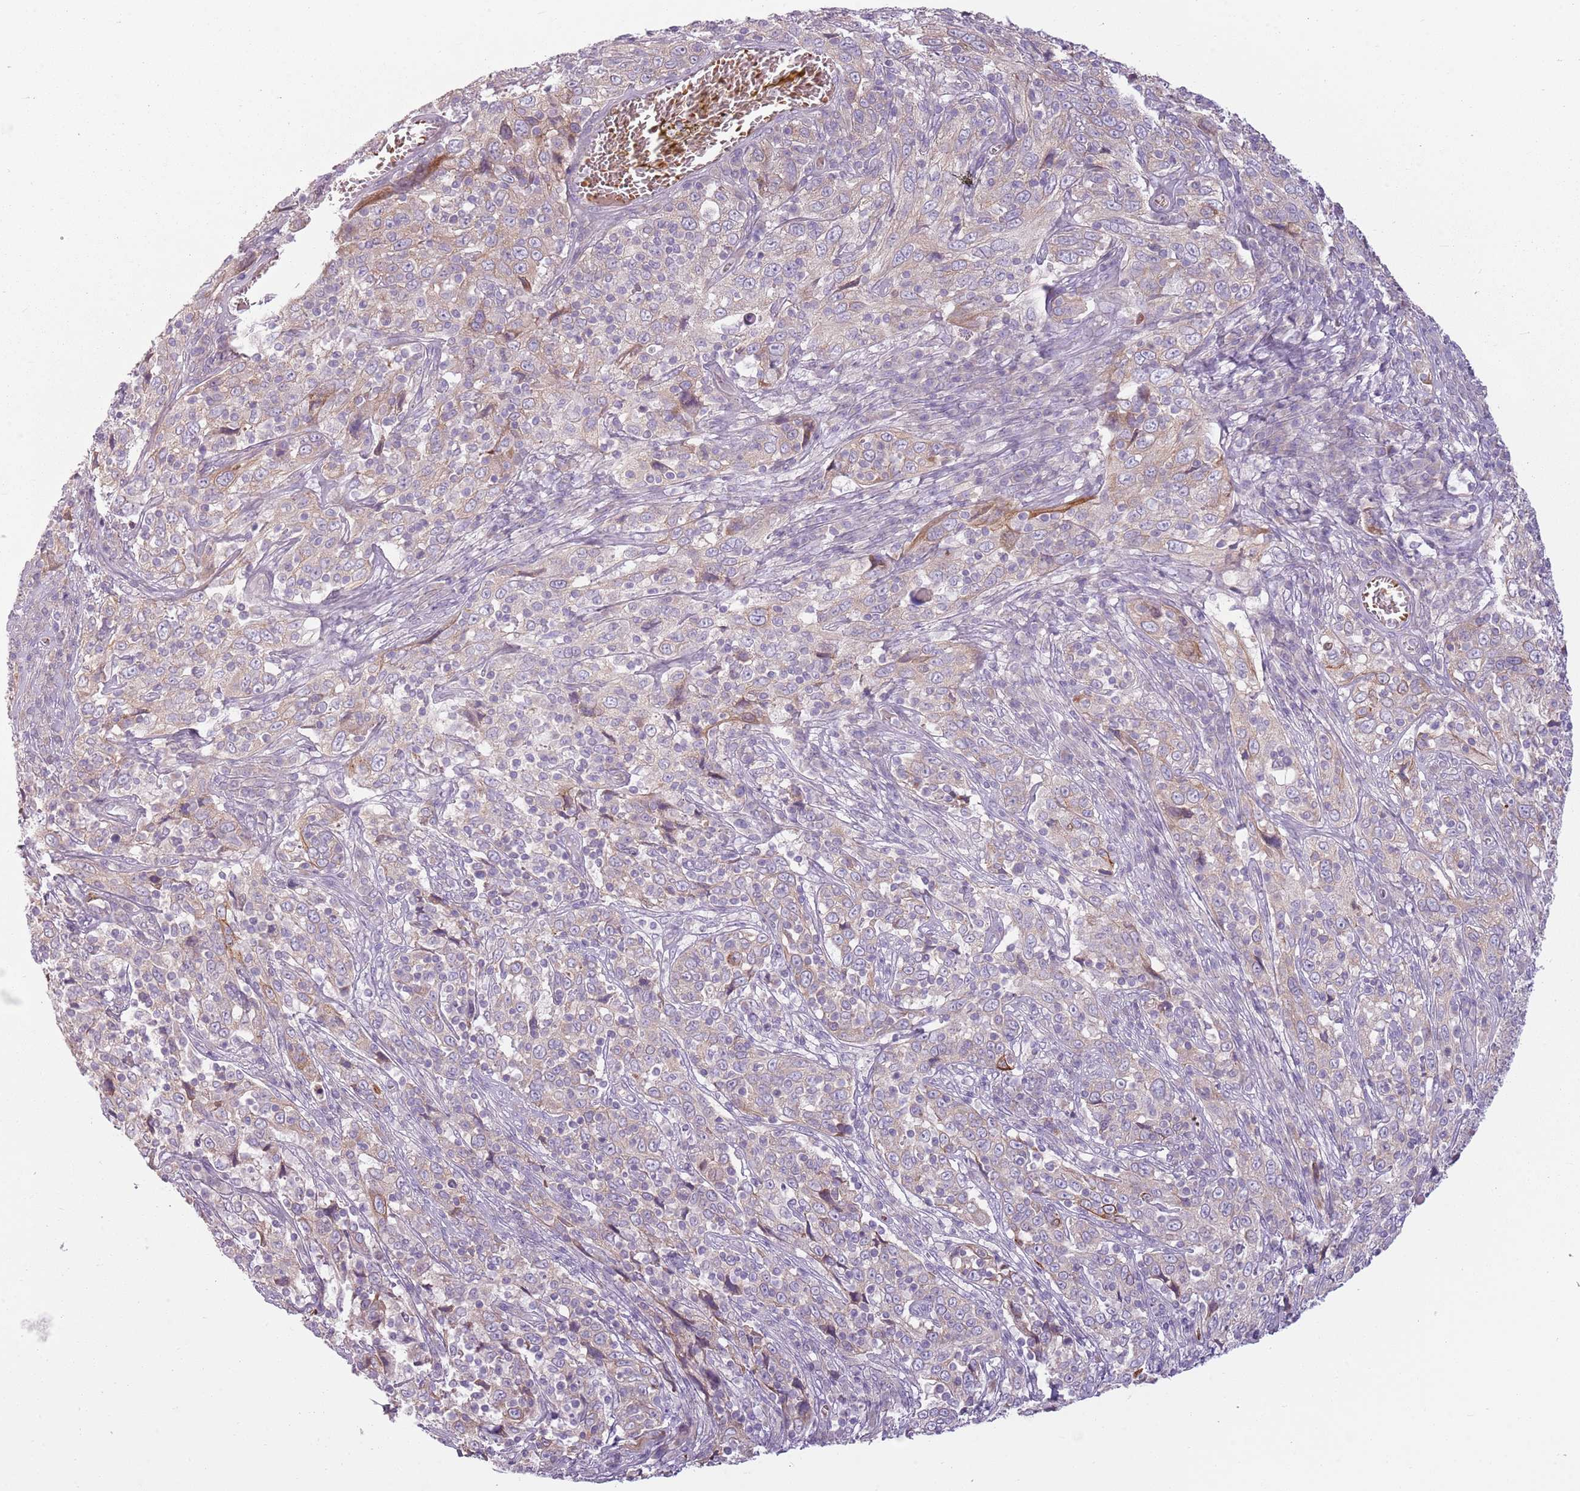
{"staining": {"intensity": "weak", "quantity": "25%-75%", "location": "cytoplasmic/membranous"}, "tissue": "cervical cancer", "cell_type": "Tumor cells", "image_type": "cancer", "snomed": [{"axis": "morphology", "description": "Squamous cell carcinoma, NOS"}, {"axis": "topography", "description": "Cervix"}], "caption": "Cervical squamous cell carcinoma stained with immunohistochemistry shows weak cytoplasmic/membranous staining in about 25%-75% of tumor cells.", "gene": "HSPA14", "patient": {"sex": "female", "age": 46}}